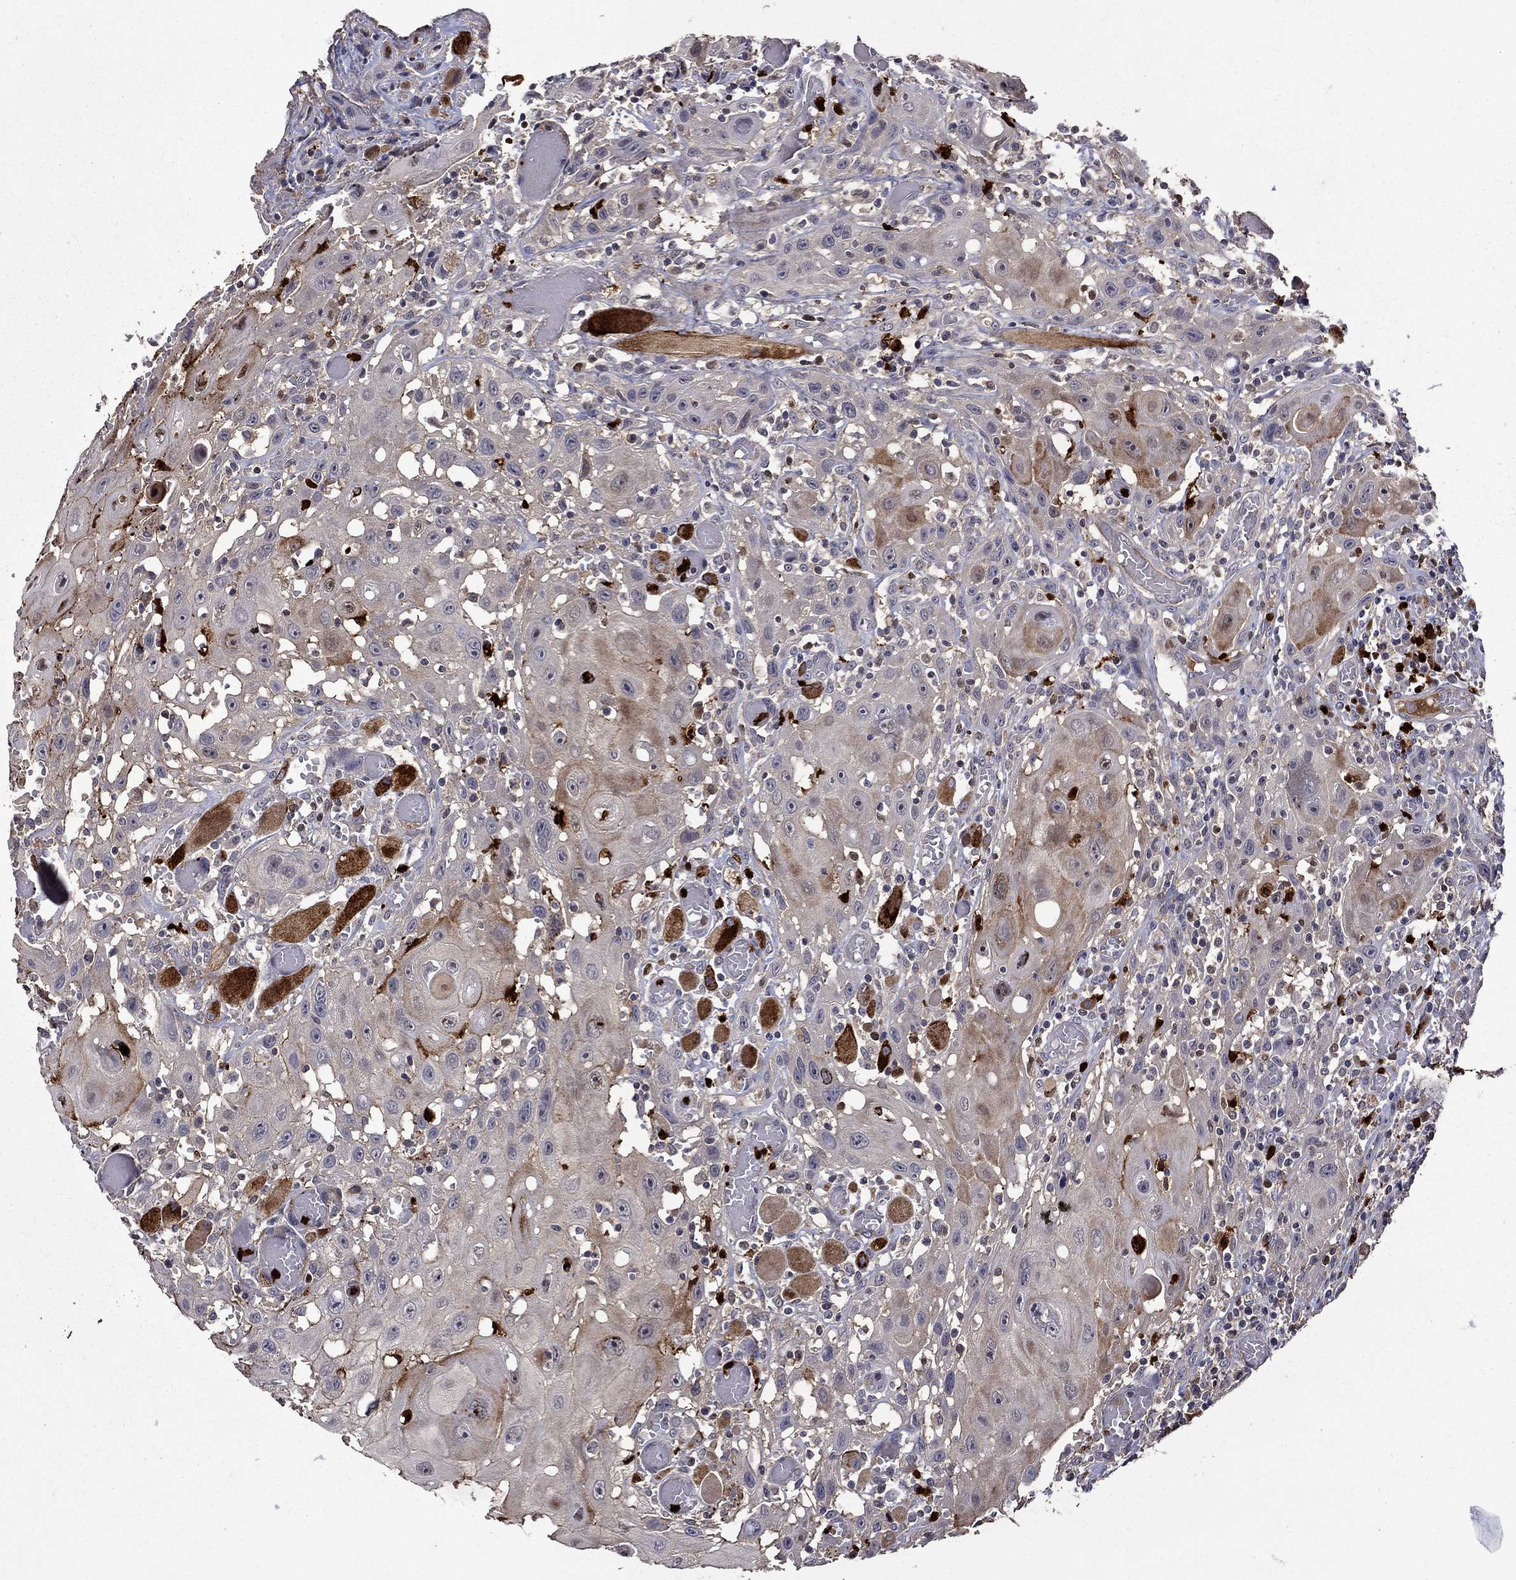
{"staining": {"intensity": "moderate", "quantity": "<25%", "location": "cytoplasmic/membranous"}, "tissue": "head and neck cancer", "cell_type": "Tumor cells", "image_type": "cancer", "snomed": [{"axis": "morphology", "description": "Normal tissue, NOS"}, {"axis": "morphology", "description": "Squamous cell carcinoma, NOS"}, {"axis": "topography", "description": "Oral tissue"}, {"axis": "topography", "description": "Head-Neck"}], "caption": "Head and neck cancer tissue shows moderate cytoplasmic/membranous staining in about <25% of tumor cells", "gene": "SATB1", "patient": {"sex": "male", "age": 71}}